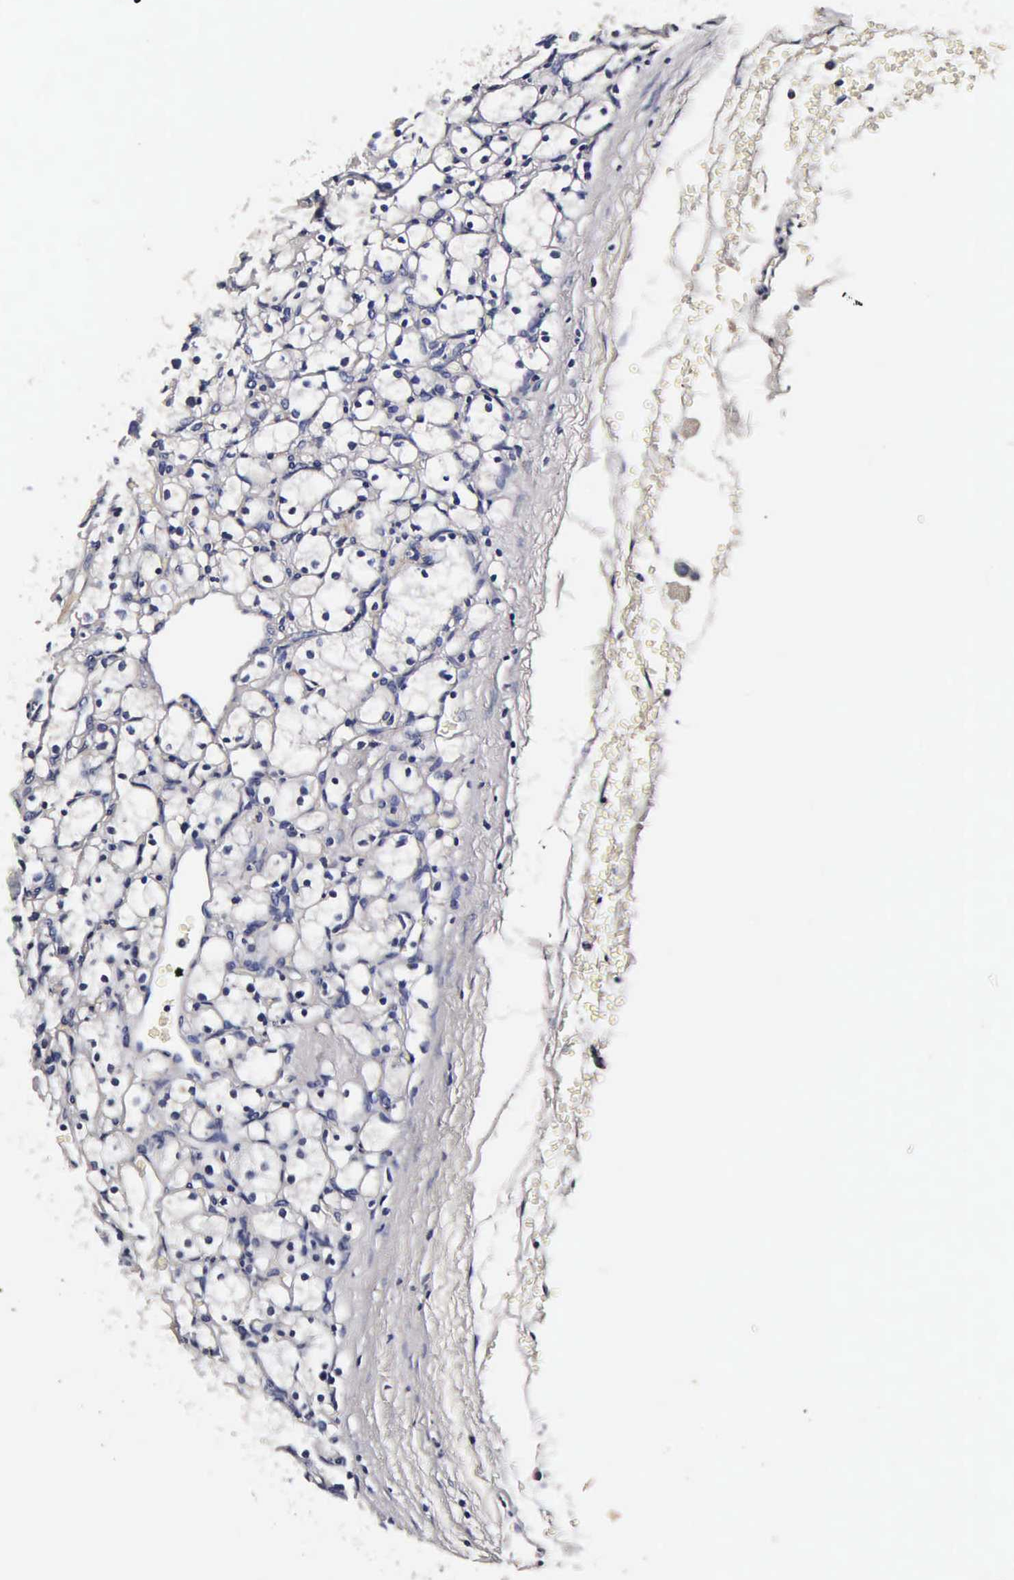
{"staining": {"intensity": "negative", "quantity": "none", "location": "none"}, "tissue": "renal cancer", "cell_type": "Tumor cells", "image_type": "cancer", "snomed": [{"axis": "morphology", "description": "Adenocarcinoma, NOS"}, {"axis": "topography", "description": "Kidney"}], "caption": "High magnification brightfield microscopy of renal cancer (adenocarcinoma) stained with DAB (3,3'-diaminobenzidine) (brown) and counterstained with hematoxylin (blue): tumor cells show no significant expression.", "gene": "CST3", "patient": {"sex": "female", "age": 83}}